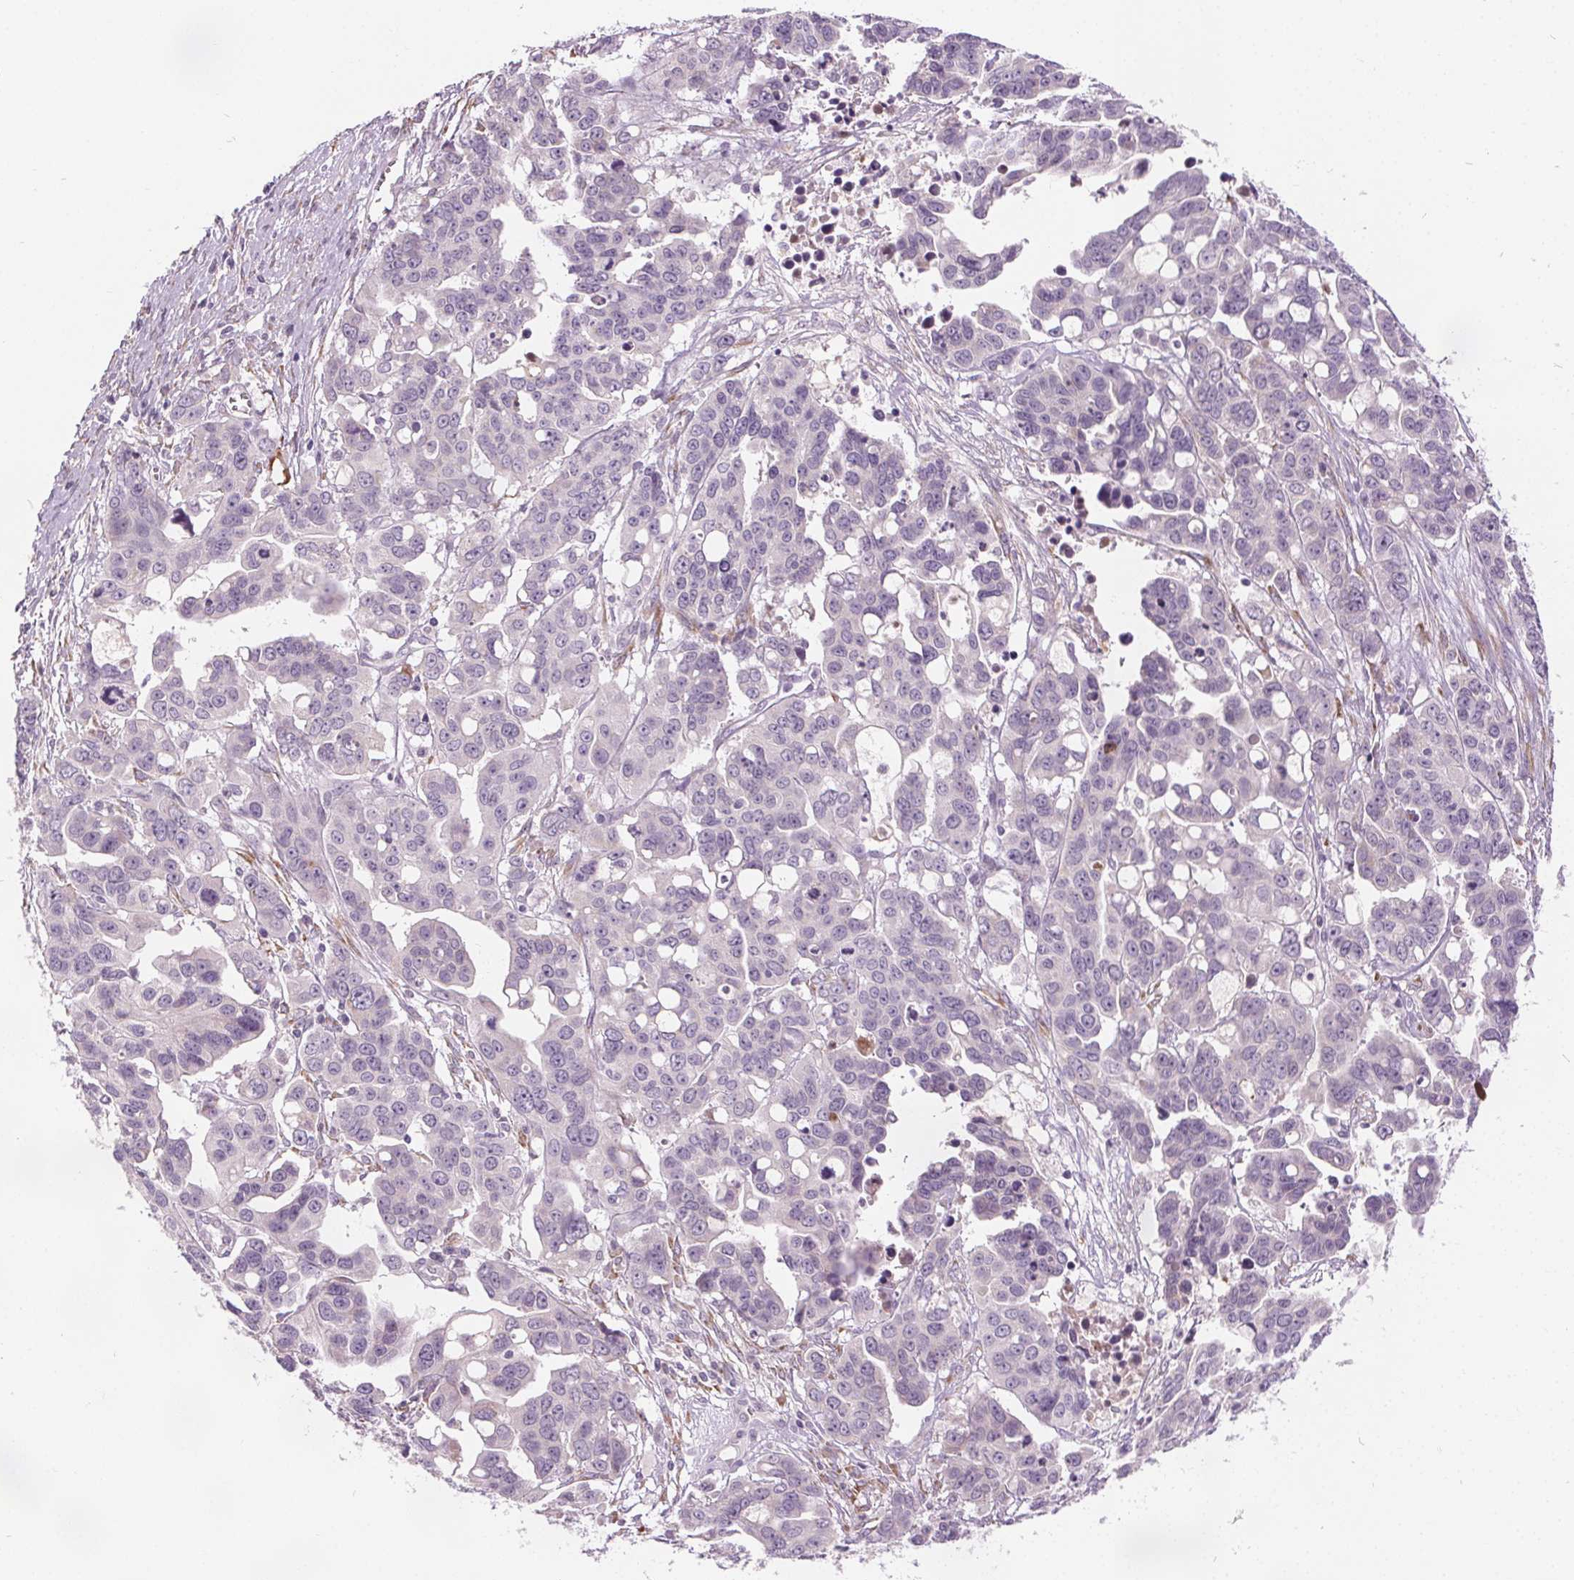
{"staining": {"intensity": "negative", "quantity": "none", "location": "none"}, "tissue": "ovarian cancer", "cell_type": "Tumor cells", "image_type": "cancer", "snomed": [{"axis": "morphology", "description": "Carcinoma, endometroid"}, {"axis": "topography", "description": "Ovary"}], "caption": "The image demonstrates no staining of tumor cells in endometroid carcinoma (ovarian).", "gene": "ACOX2", "patient": {"sex": "female", "age": 78}}